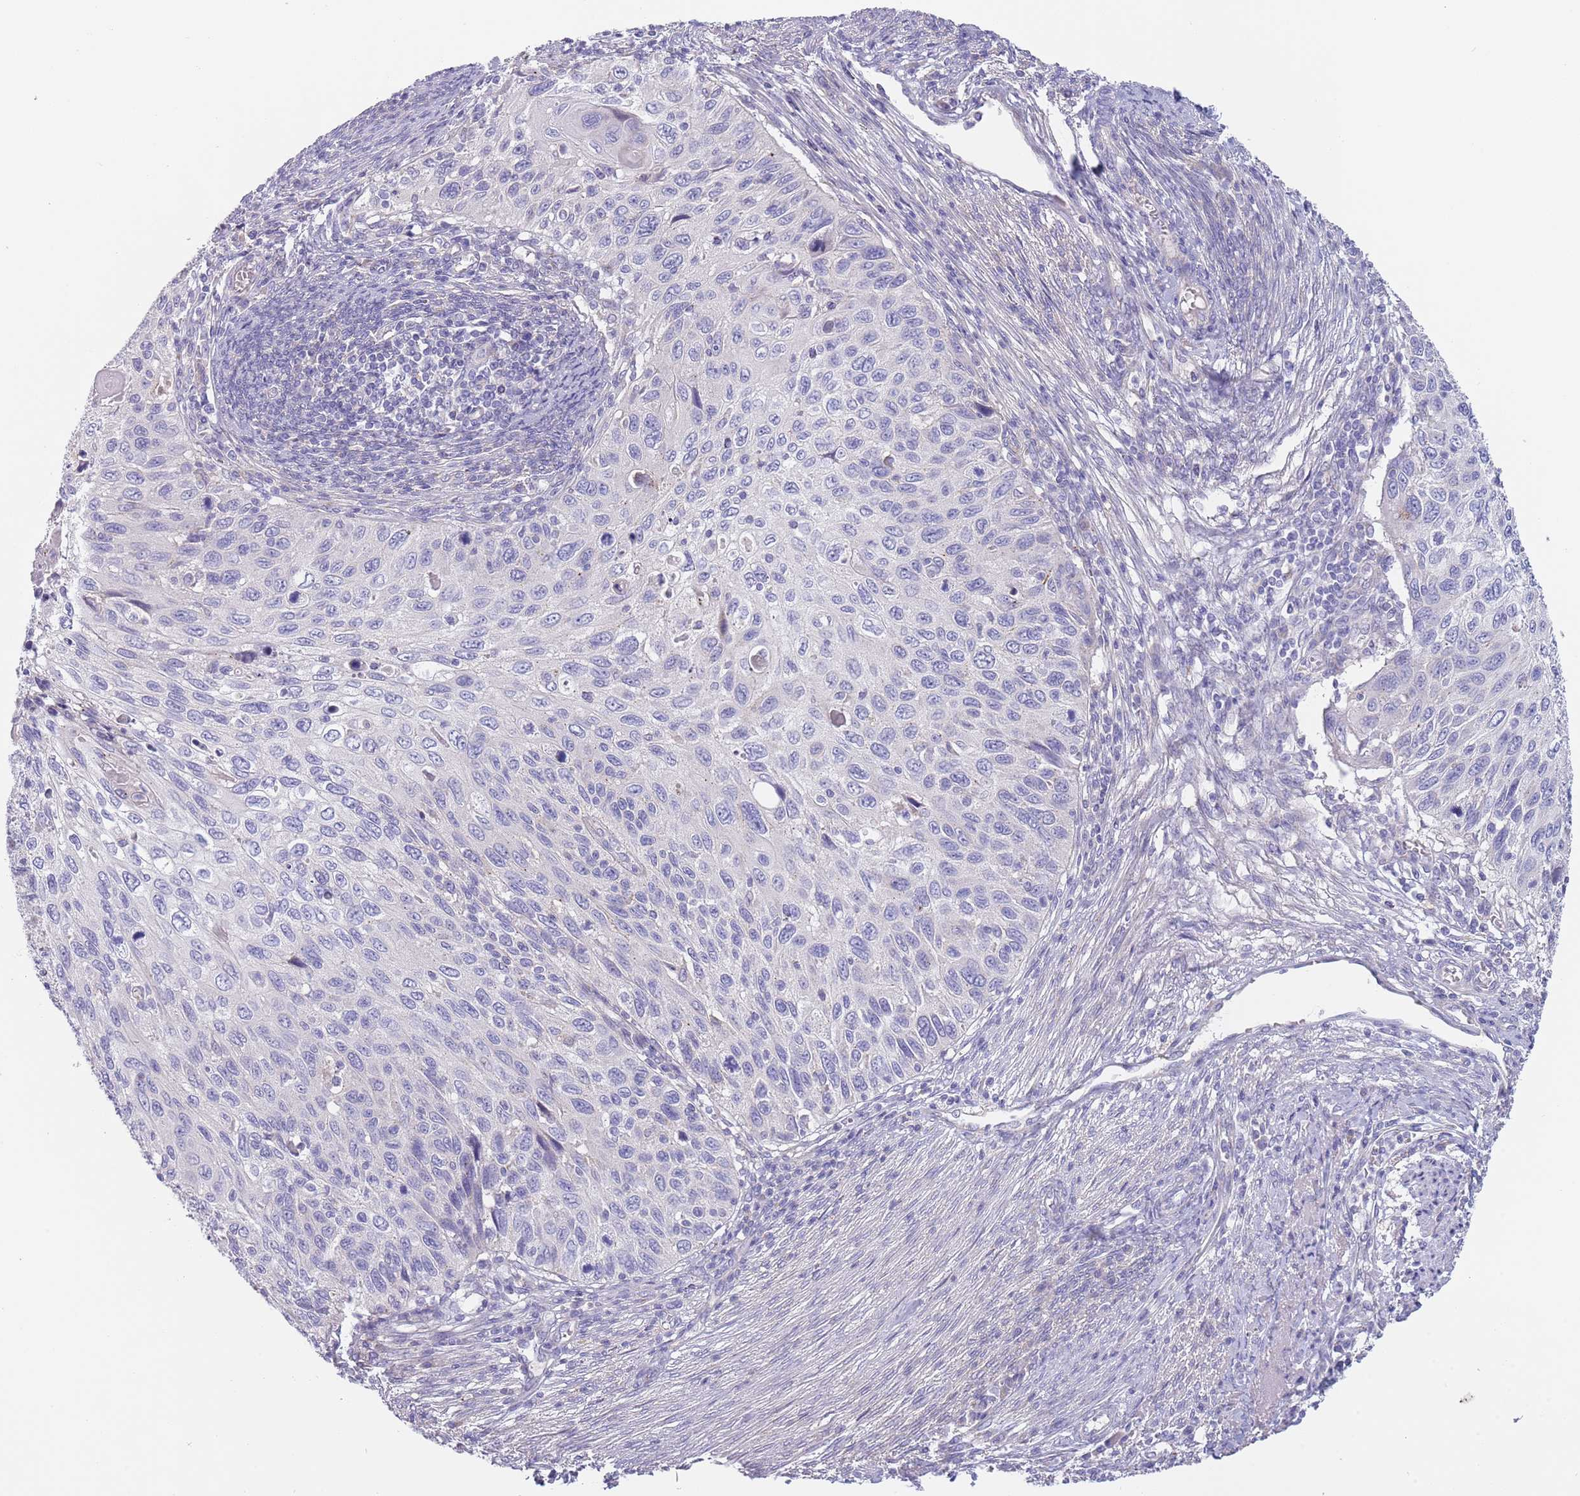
{"staining": {"intensity": "negative", "quantity": "none", "location": "none"}, "tissue": "cervical cancer", "cell_type": "Tumor cells", "image_type": "cancer", "snomed": [{"axis": "morphology", "description": "Squamous cell carcinoma, NOS"}, {"axis": "topography", "description": "Cervix"}], "caption": "Immunohistochemical staining of human cervical cancer (squamous cell carcinoma) reveals no significant positivity in tumor cells.", "gene": "MAN1C1", "patient": {"sex": "female", "age": 70}}